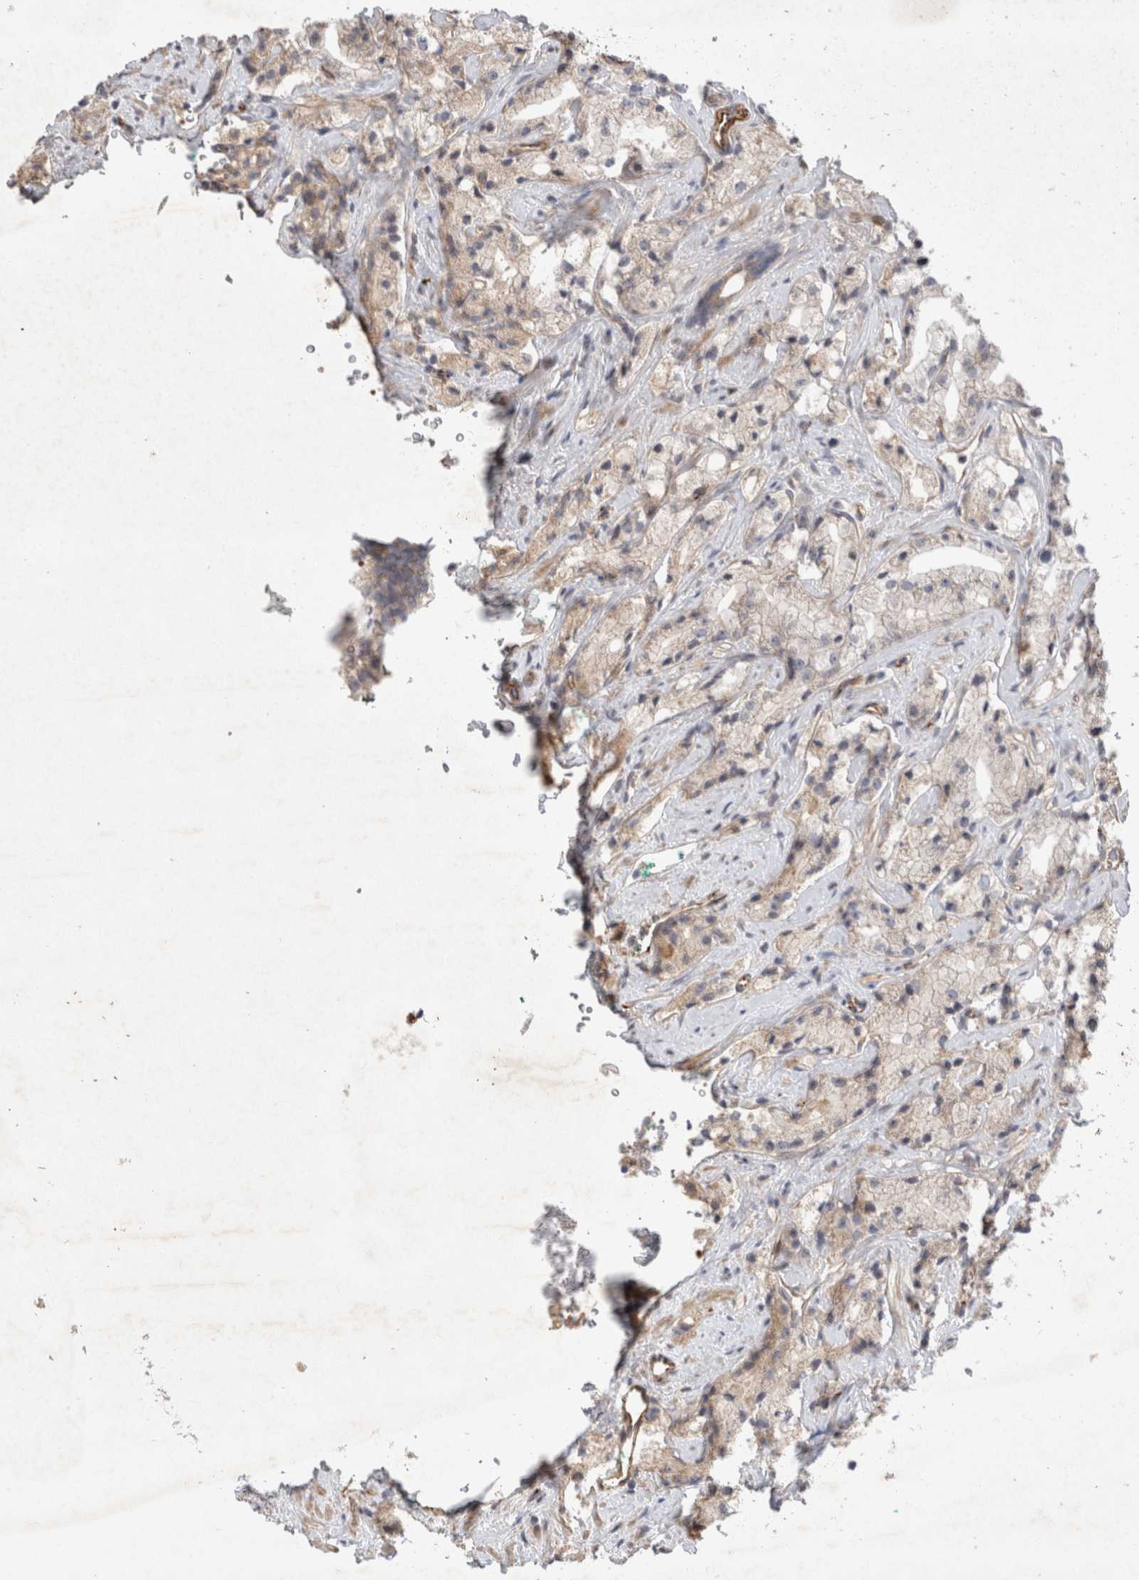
{"staining": {"intensity": "weak", "quantity": "<25%", "location": "cytoplasmic/membranous"}, "tissue": "prostate cancer", "cell_type": "Tumor cells", "image_type": "cancer", "snomed": [{"axis": "morphology", "description": "Adenocarcinoma, High grade"}, {"axis": "topography", "description": "Prostate"}], "caption": "Tumor cells show no significant positivity in prostate cancer (adenocarcinoma (high-grade)).", "gene": "NMU", "patient": {"sex": "male", "age": 64}}